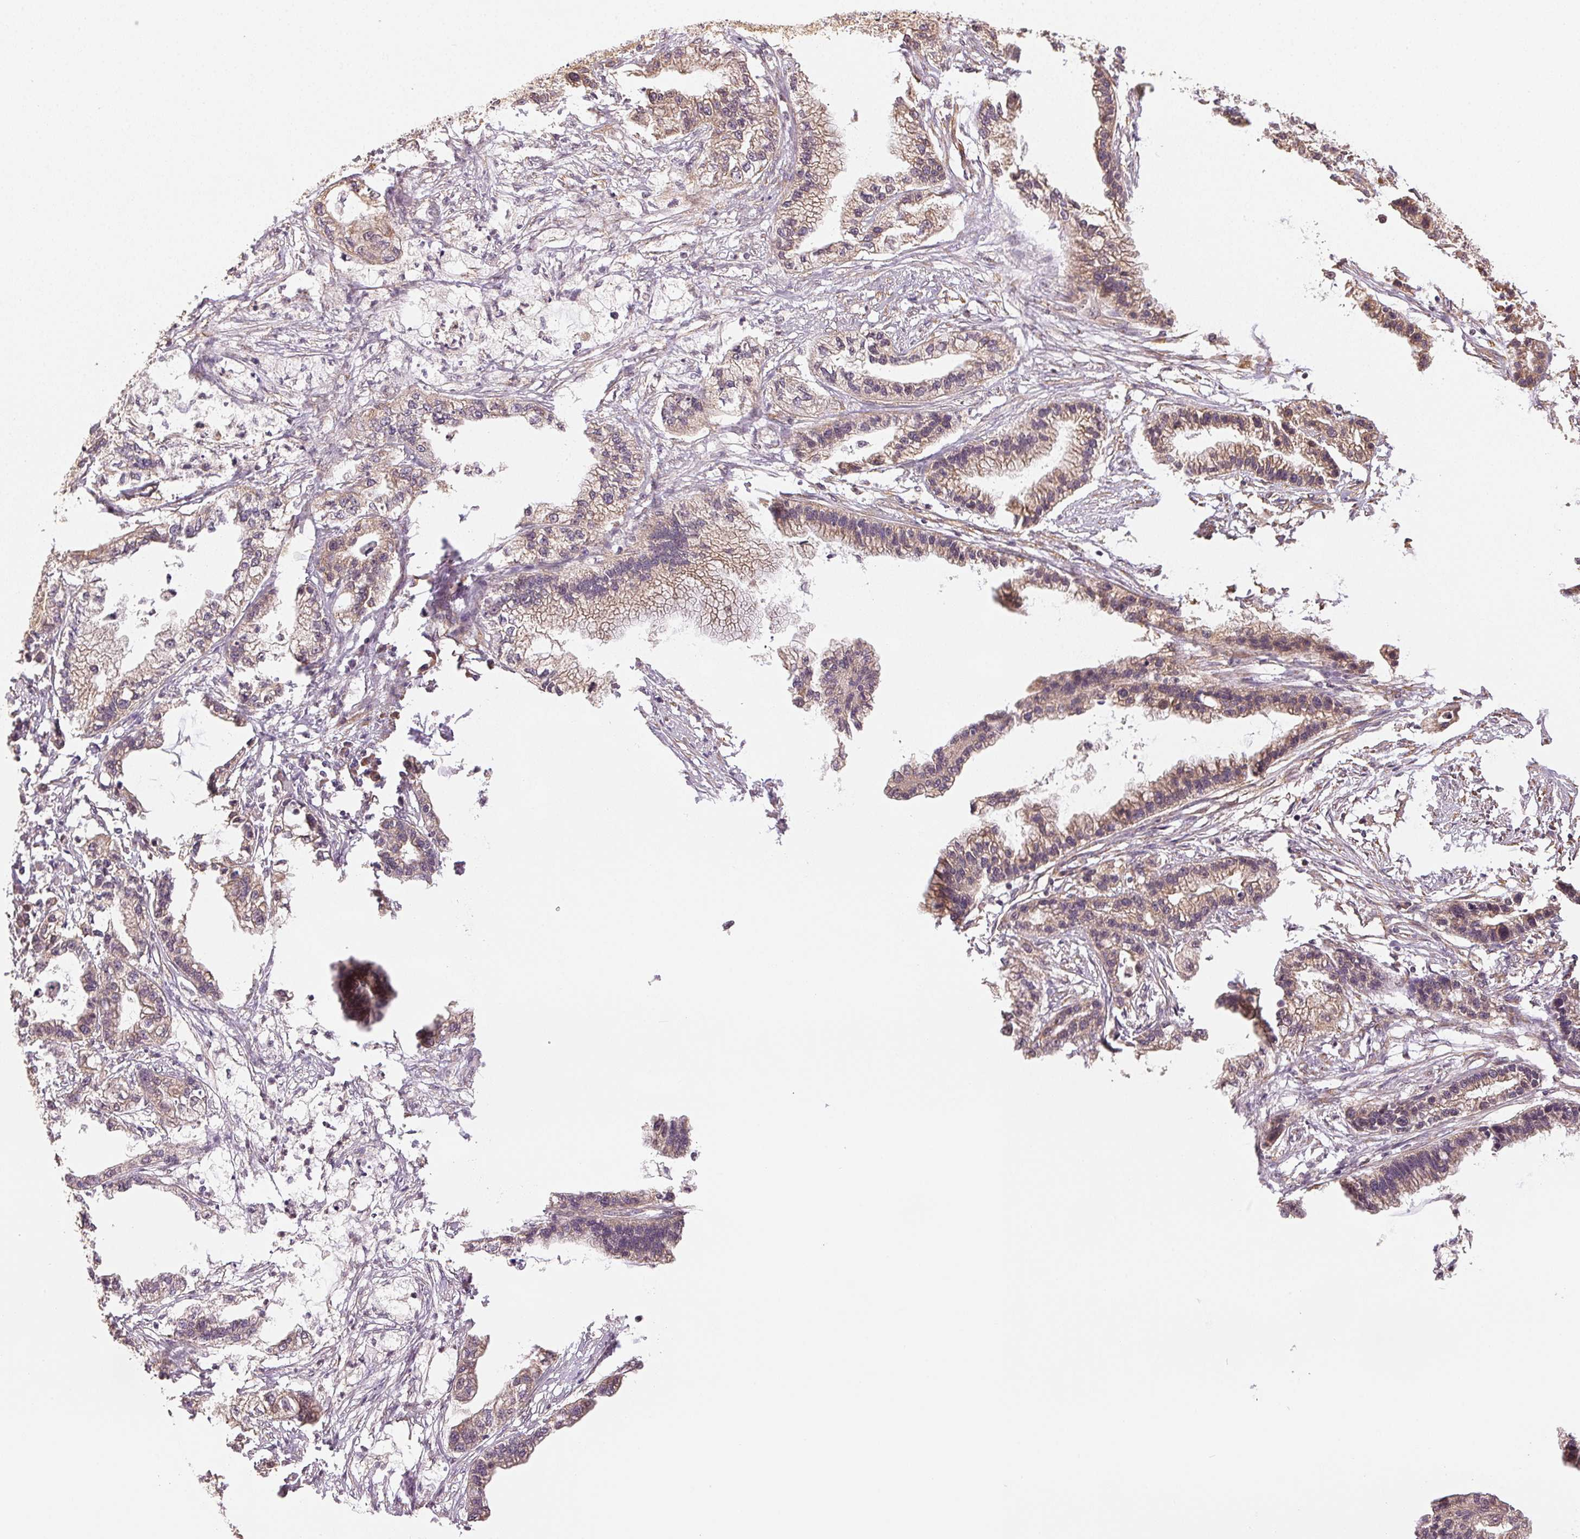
{"staining": {"intensity": "moderate", "quantity": ">75%", "location": "cytoplasmic/membranous"}, "tissue": "stomach cancer", "cell_type": "Tumor cells", "image_type": "cancer", "snomed": [{"axis": "morphology", "description": "Adenocarcinoma, NOS"}, {"axis": "topography", "description": "Stomach"}], "caption": "Protein expression analysis of human stomach adenocarcinoma reveals moderate cytoplasmic/membranous positivity in approximately >75% of tumor cells. (brown staining indicates protein expression, while blue staining denotes nuclei).", "gene": "STRN4", "patient": {"sex": "male", "age": 83}}